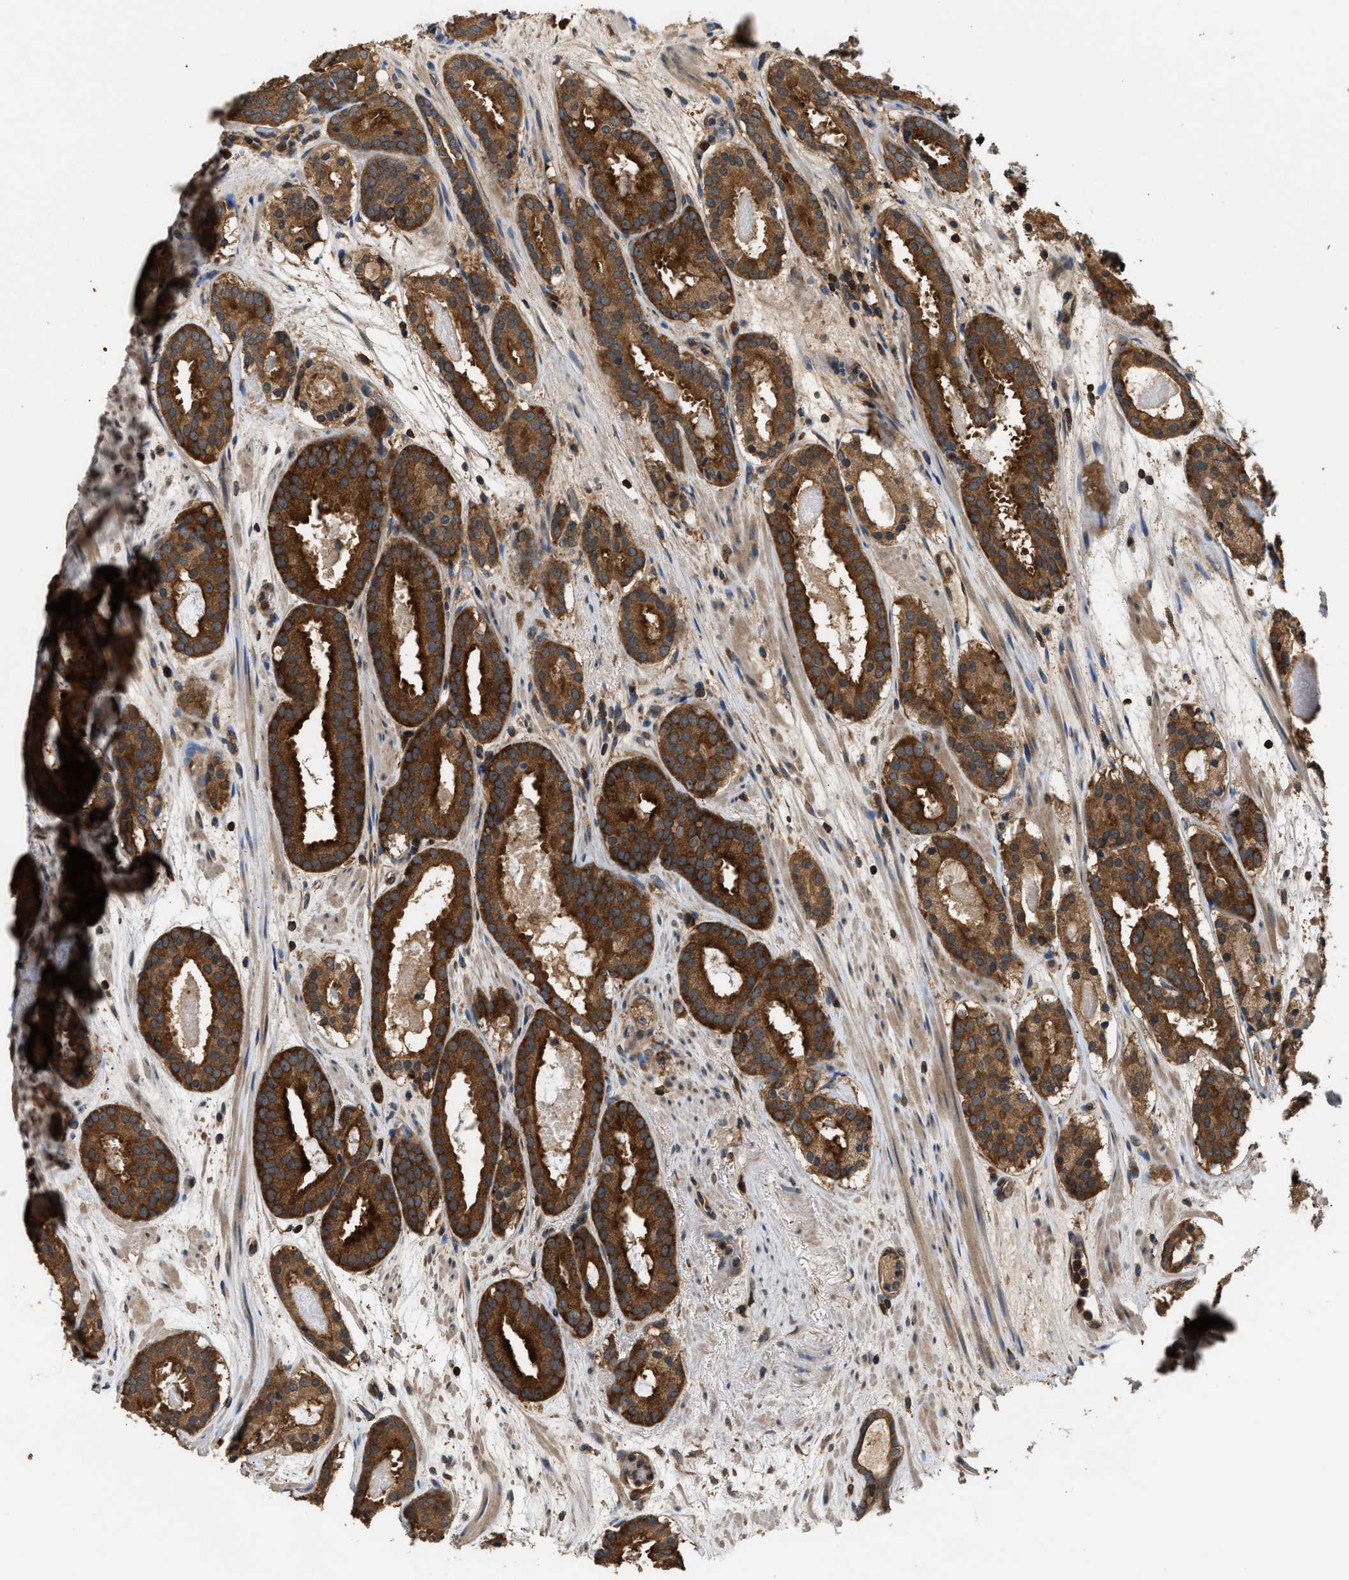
{"staining": {"intensity": "strong", "quantity": ">75%", "location": "cytoplasmic/membranous"}, "tissue": "prostate cancer", "cell_type": "Tumor cells", "image_type": "cancer", "snomed": [{"axis": "morphology", "description": "Adenocarcinoma, Low grade"}, {"axis": "topography", "description": "Prostate"}], "caption": "Immunohistochemistry (DAB) staining of human prostate cancer (low-grade adenocarcinoma) demonstrates strong cytoplasmic/membranous protein expression in about >75% of tumor cells.", "gene": "DNAJC2", "patient": {"sex": "male", "age": 69}}